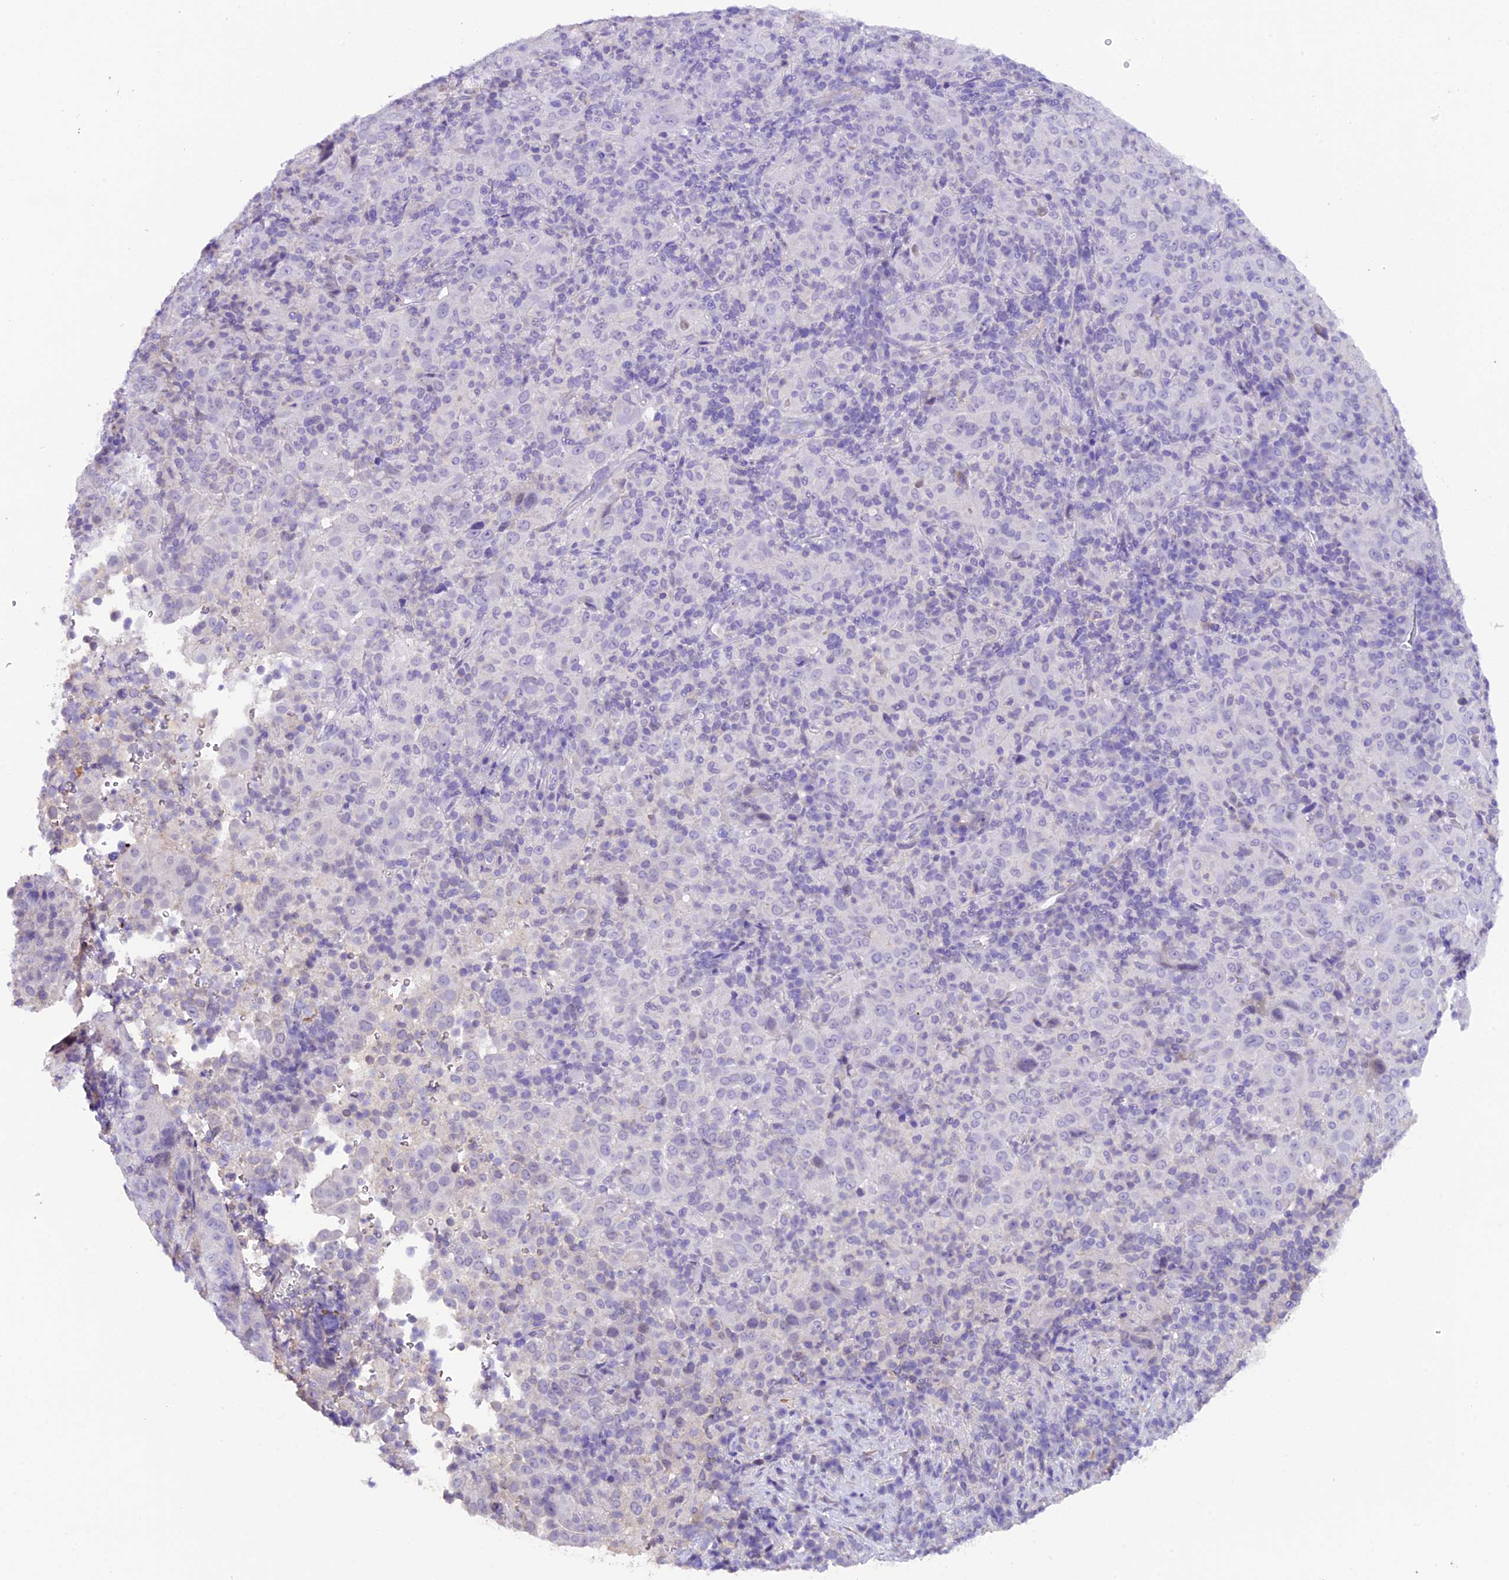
{"staining": {"intensity": "negative", "quantity": "none", "location": "none"}, "tissue": "pancreatic cancer", "cell_type": "Tumor cells", "image_type": "cancer", "snomed": [{"axis": "morphology", "description": "Adenocarcinoma, NOS"}, {"axis": "topography", "description": "Pancreas"}], "caption": "Tumor cells are negative for brown protein staining in pancreatic cancer (adenocarcinoma).", "gene": "MEX3B", "patient": {"sex": "male", "age": 63}}